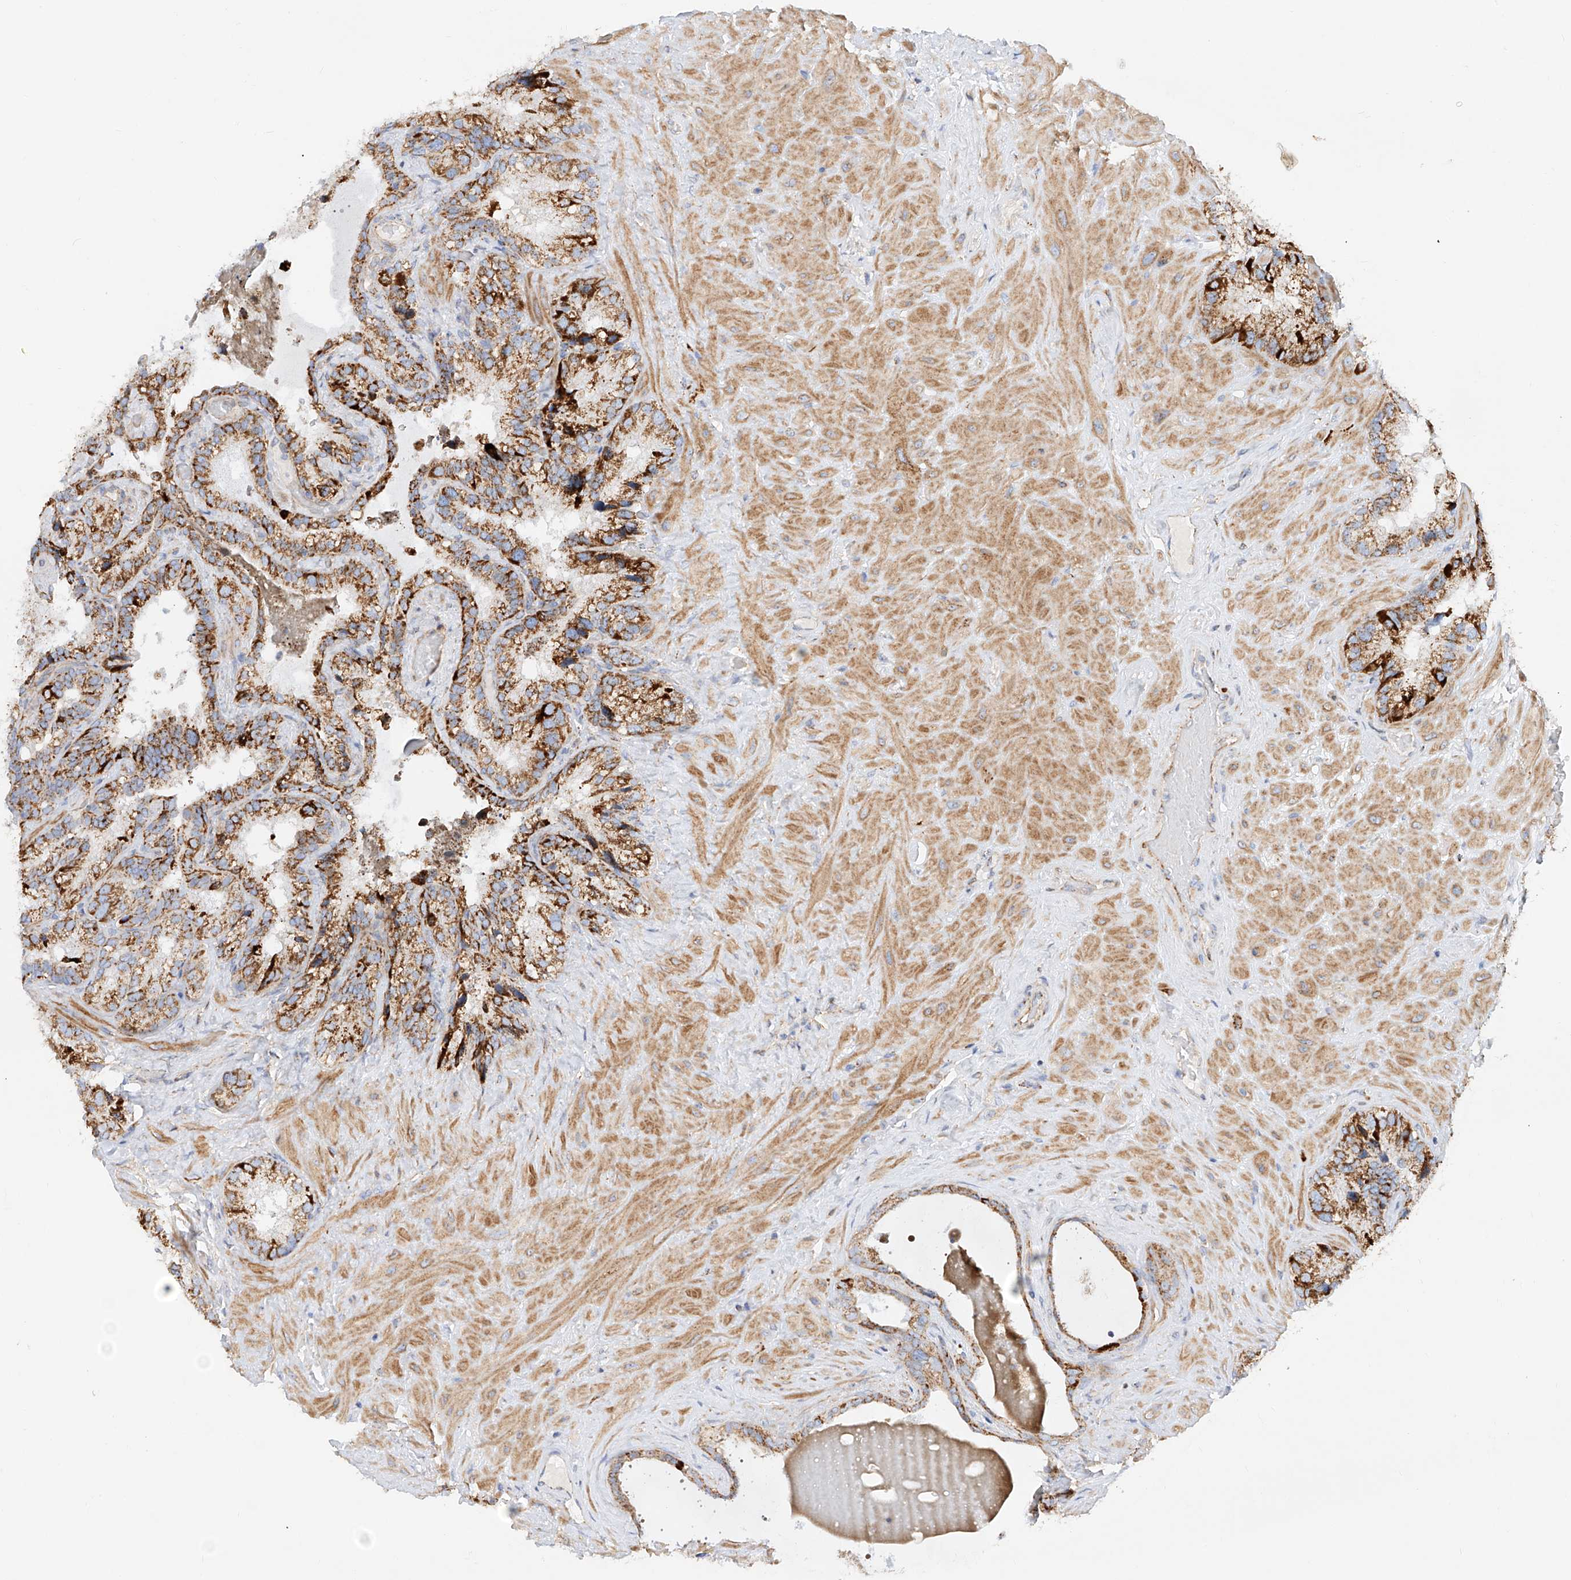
{"staining": {"intensity": "strong", "quantity": ">75%", "location": "cytoplasmic/membranous"}, "tissue": "seminal vesicle", "cell_type": "Glandular cells", "image_type": "normal", "snomed": [{"axis": "morphology", "description": "Normal tissue, NOS"}, {"axis": "topography", "description": "Prostate"}, {"axis": "topography", "description": "Seminal veicle"}], "caption": "Immunohistochemistry (DAB) staining of unremarkable seminal vesicle exhibits strong cytoplasmic/membranous protein staining in about >75% of glandular cells.", "gene": "CST9", "patient": {"sex": "male", "age": 68}}